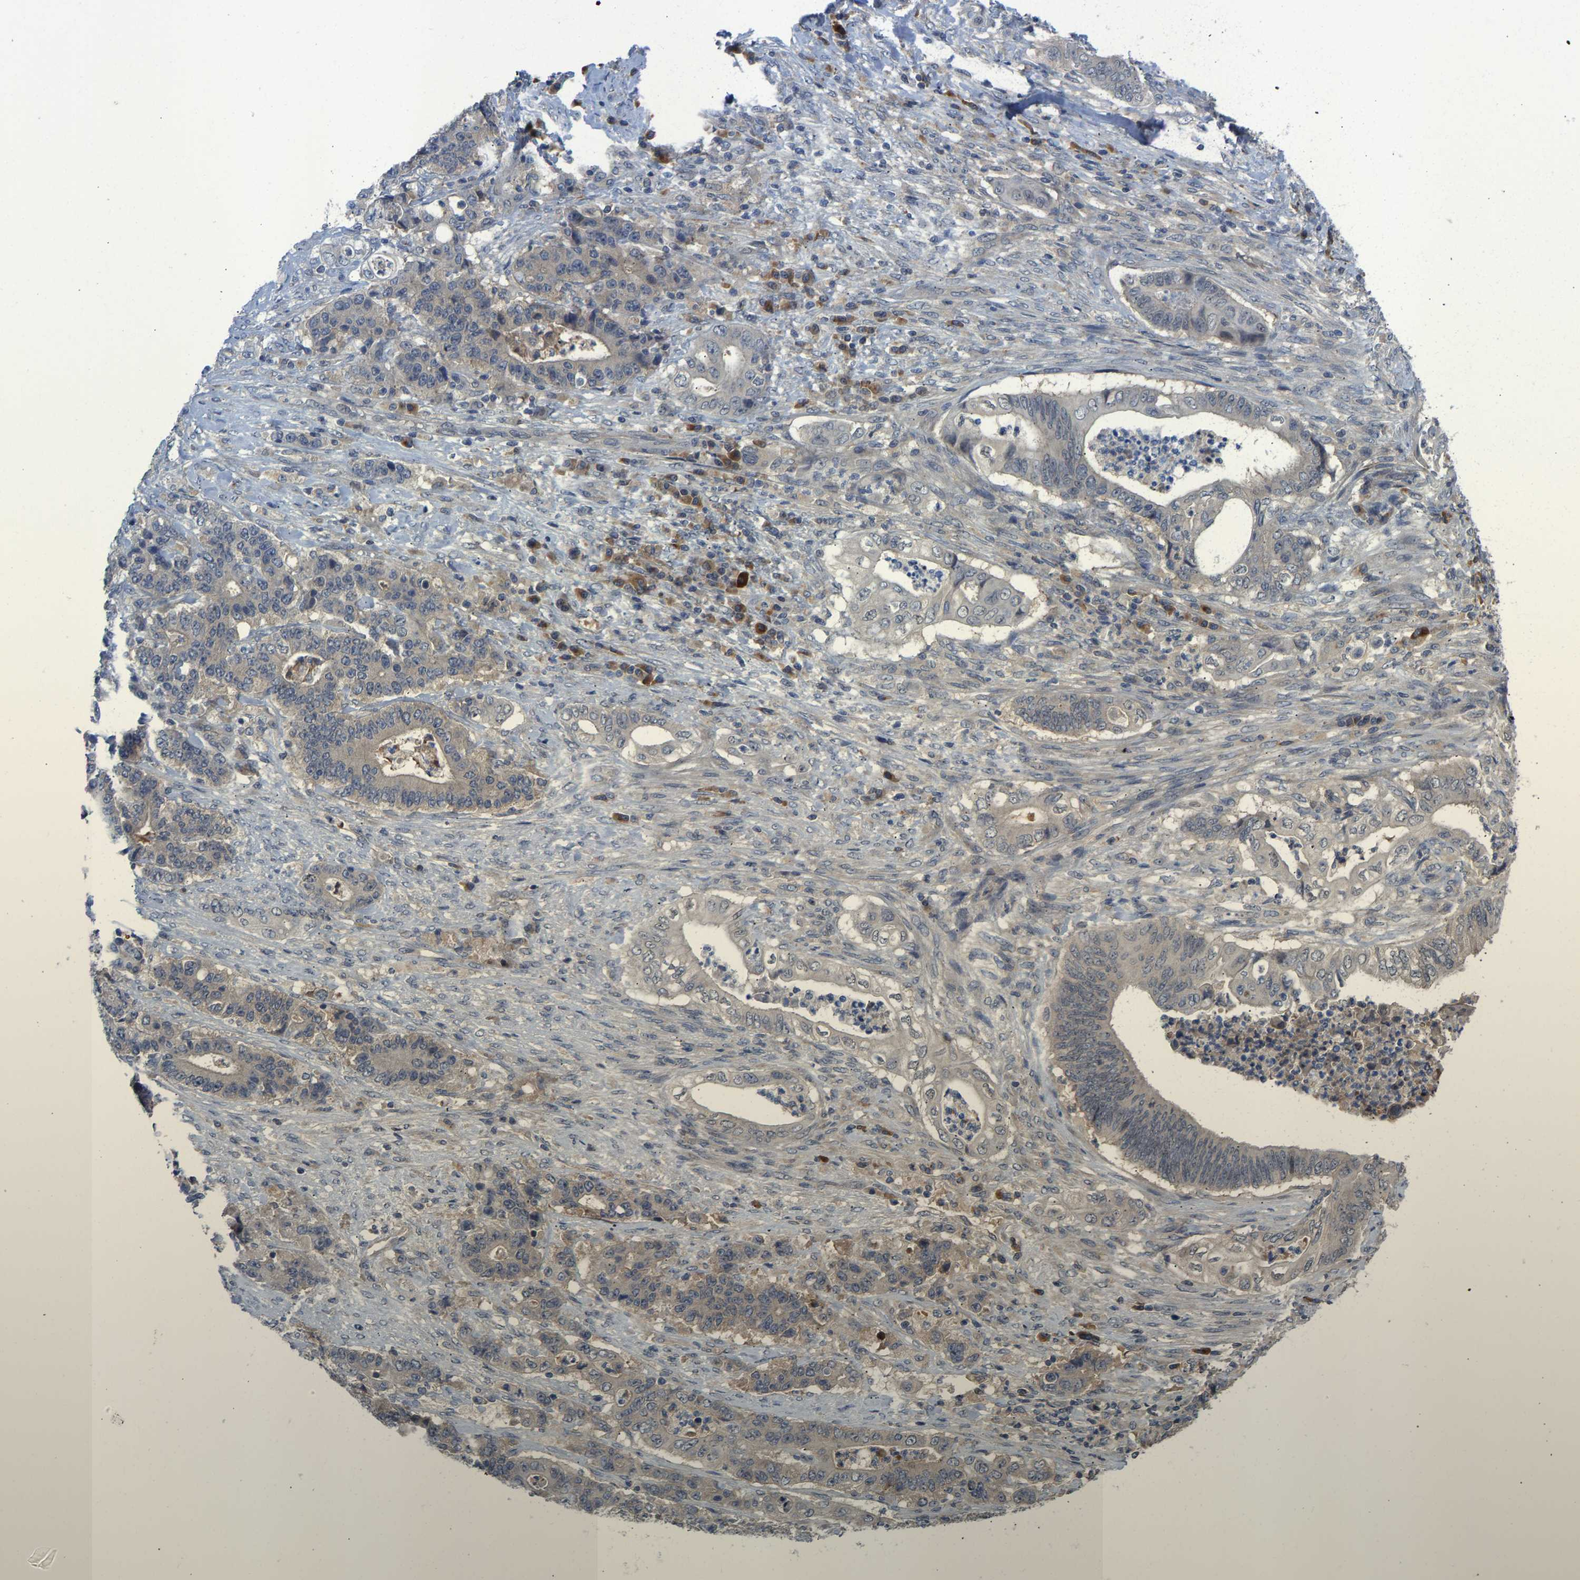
{"staining": {"intensity": "weak", "quantity": "<25%", "location": "cytoplasmic/membranous"}, "tissue": "stomach cancer", "cell_type": "Tumor cells", "image_type": "cancer", "snomed": [{"axis": "morphology", "description": "Adenocarcinoma, NOS"}, {"axis": "topography", "description": "Stomach"}], "caption": "This is a image of immunohistochemistry (IHC) staining of stomach cancer (adenocarcinoma), which shows no positivity in tumor cells.", "gene": "ZNF251", "patient": {"sex": "female", "age": 73}}